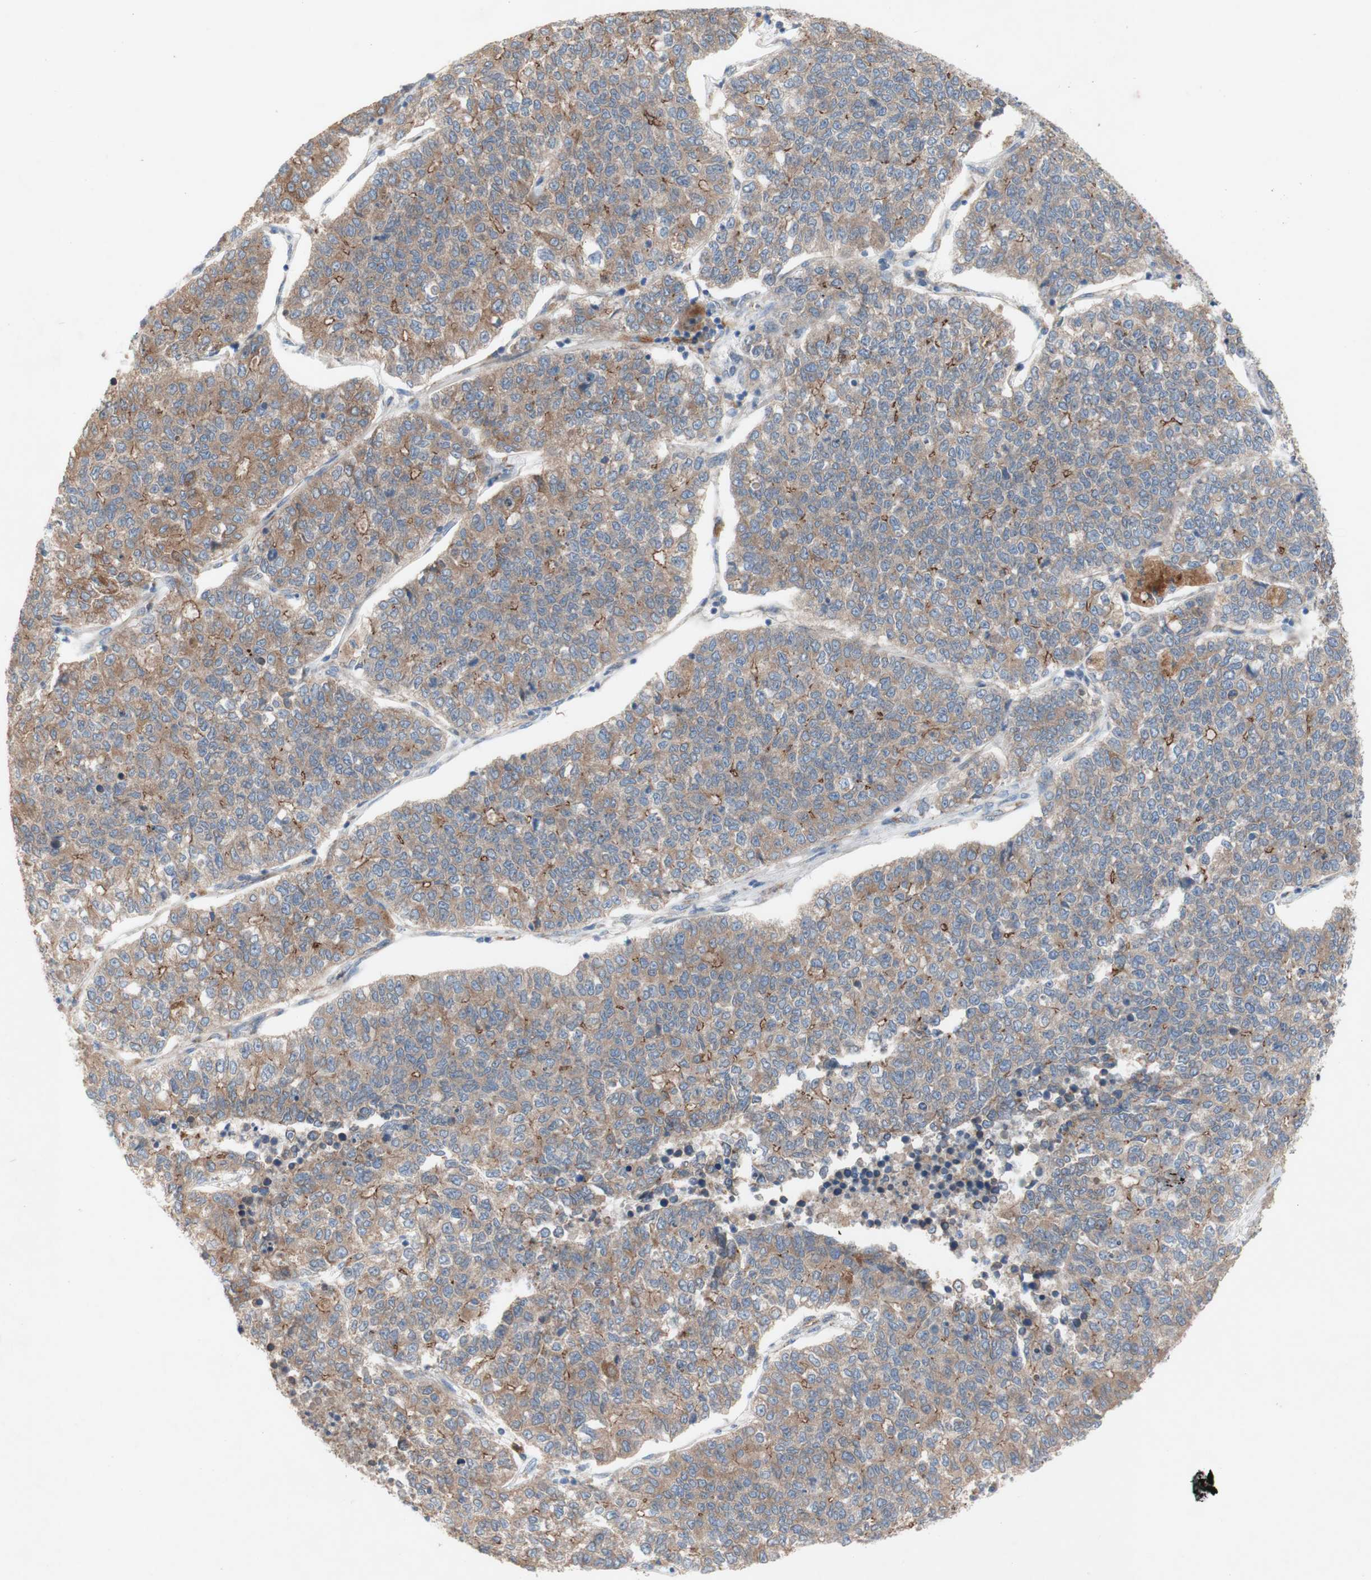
{"staining": {"intensity": "moderate", "quantity": ">75%", "location": "cytoplasmic/membranous"}, "tissue": "lung cancer", "cell_type": "Tumor cells", "image_type": "cancer", "snomed": [{"axis": "morphology", "description": "Adenocarcinoma, NOS"}, {"axis": "topography", "description": "Lung"}], "caption": "Immunohistochemical staining of lung cancer (adenocarcinoma) shows medium levels of moderate cytoplasmic/membranous protein positivity in approximately >75% of tumor cells.", "gene": "PDGFB", "patient": {"sex": "male", "age": 49}}